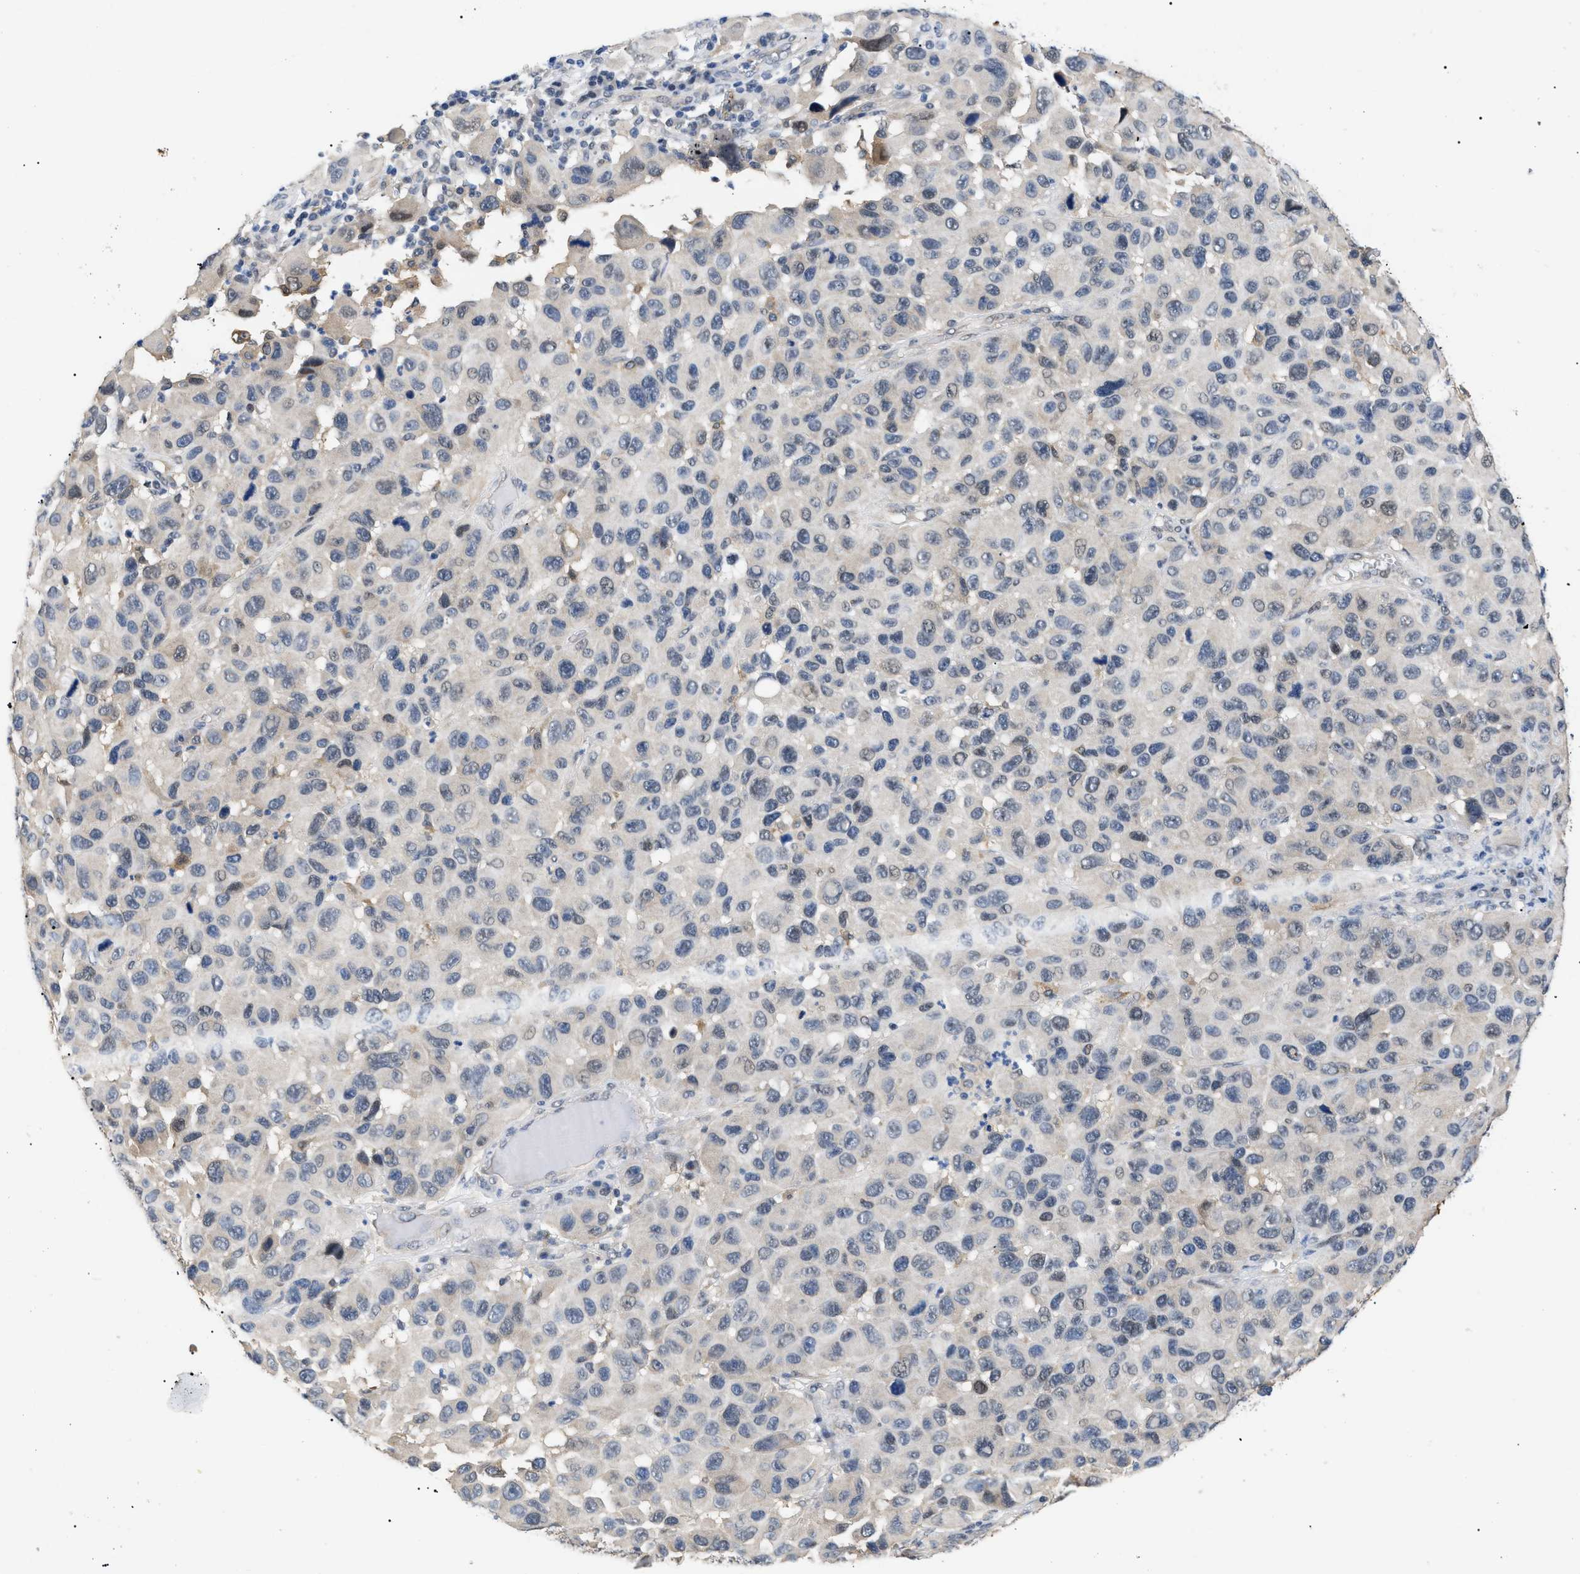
{"staining": {"intensity": "weak", "quantity": ">75%", "location": "cytoplasmic/membranous,nuclear"}, "tissue": "melanoma", "cell_type": "Tumor cells", "image_type": "cancer", "snomed": [{"axis": "morphology", "description": "Malignant melanoma, NOS"}, {"axis": "topography", "description": "Skin"}], "caption": "Protein staining of malignant melanoma tissue shows weak cytoplasmic/membranous and nuclear staining in approximately >75% of tumor cells.", "gene": "GARRE1", "patient": {"sex": "male", "age": 53}}